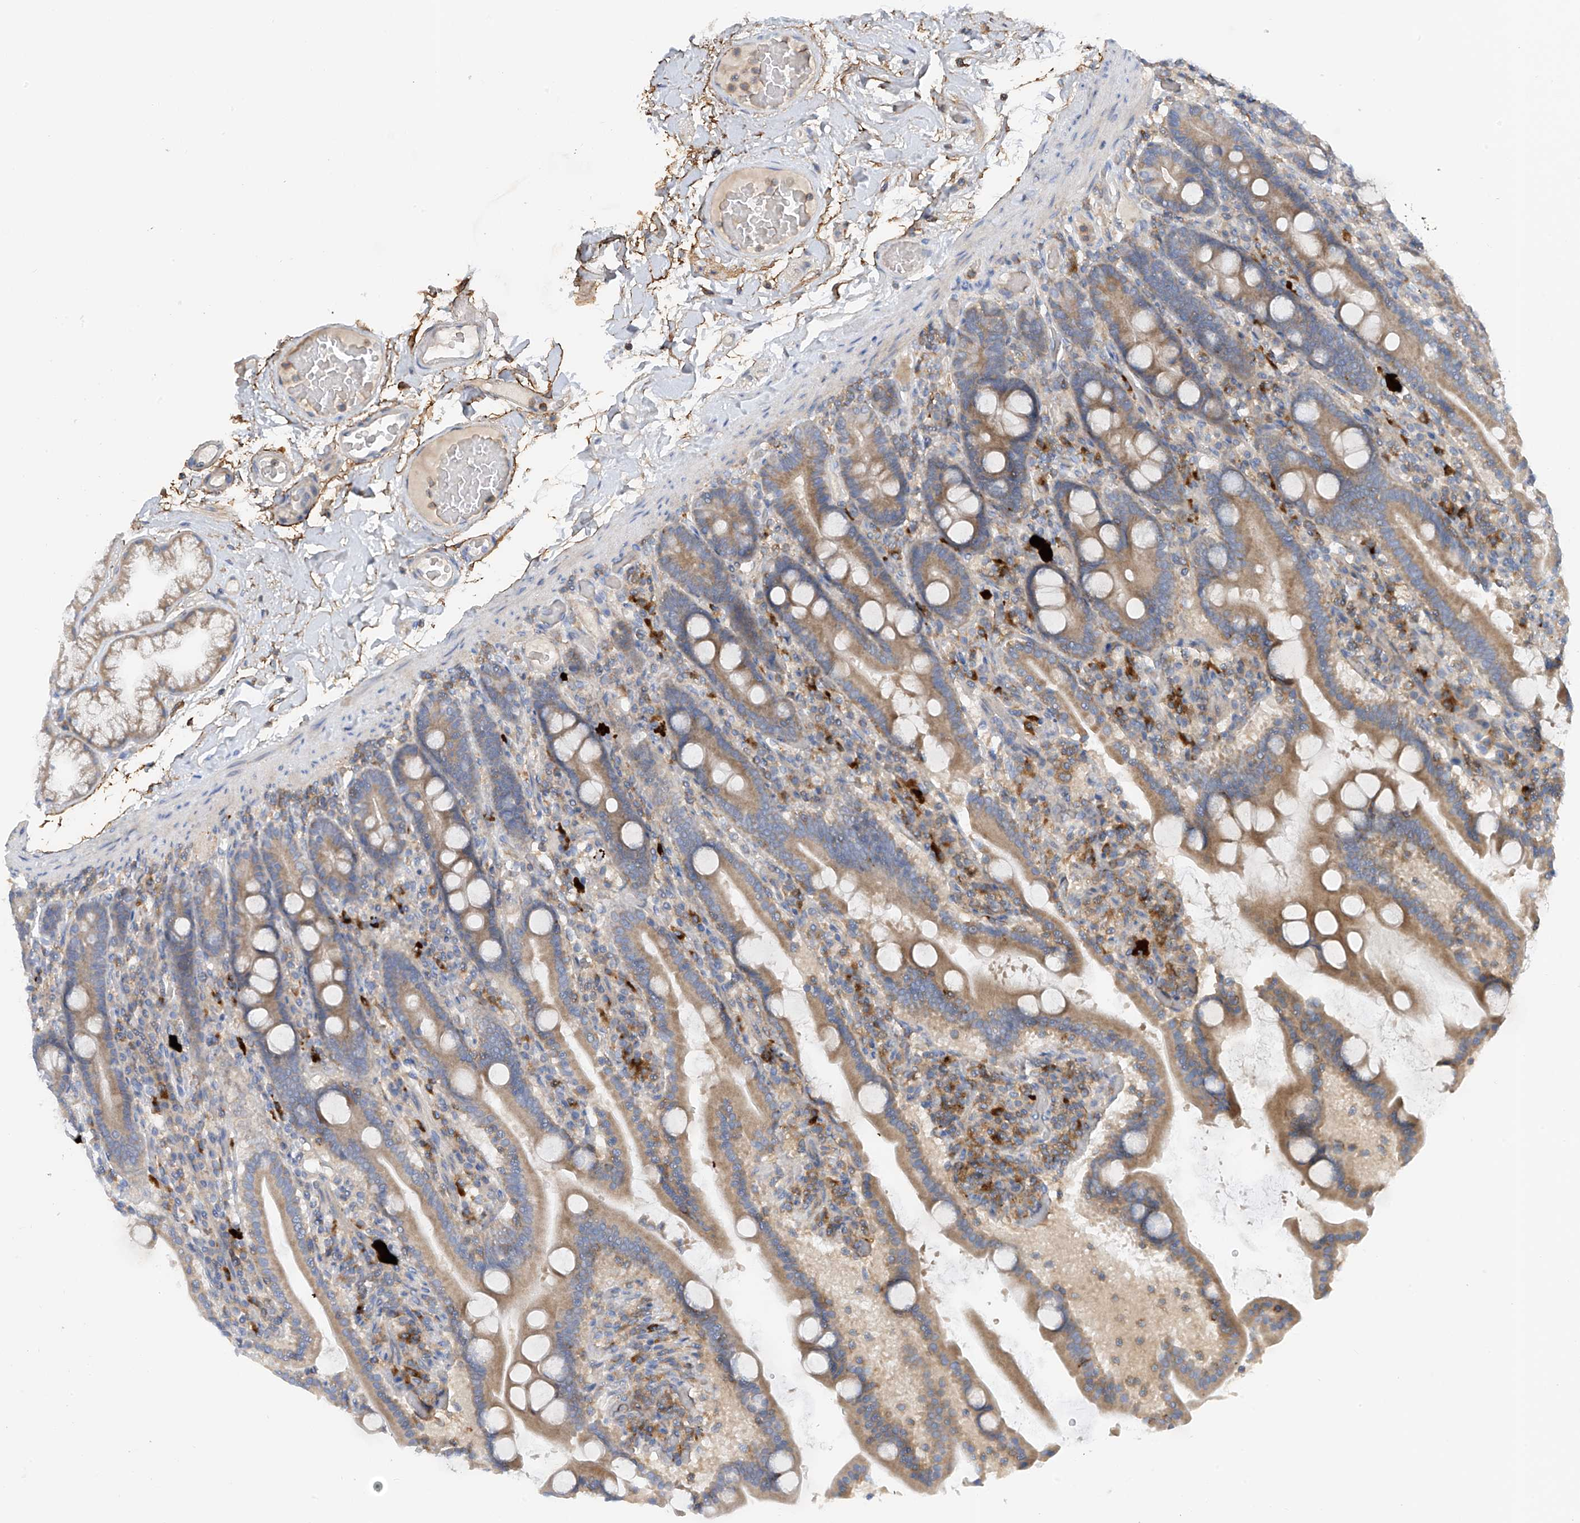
{"staining": {"intensity": "moderate", "quantity": "25%-75%", "location": "cytoplasmic/membranous"}, "tissue": "duodenum", "cell_type": "Glandular cells", "image_type": "normal", "snomed": [{"axis": "morphology", "description": "Normal tissue, NOS"}, {"axis": "topography", "description": "Duodenum"}], "caption": "Immunohistochemistry (IHC) photomicrograph of normal duodenum: duodenum stained using immunohistochemistry reveals medium levels of moderate protein expression localized specifically in the cytoplasmic/membranous of glandular cells, appearing as a cytoplasmic/membranous brown color.", "gene": "NALCN", "patient": {"sex": "male", "age": 55}}